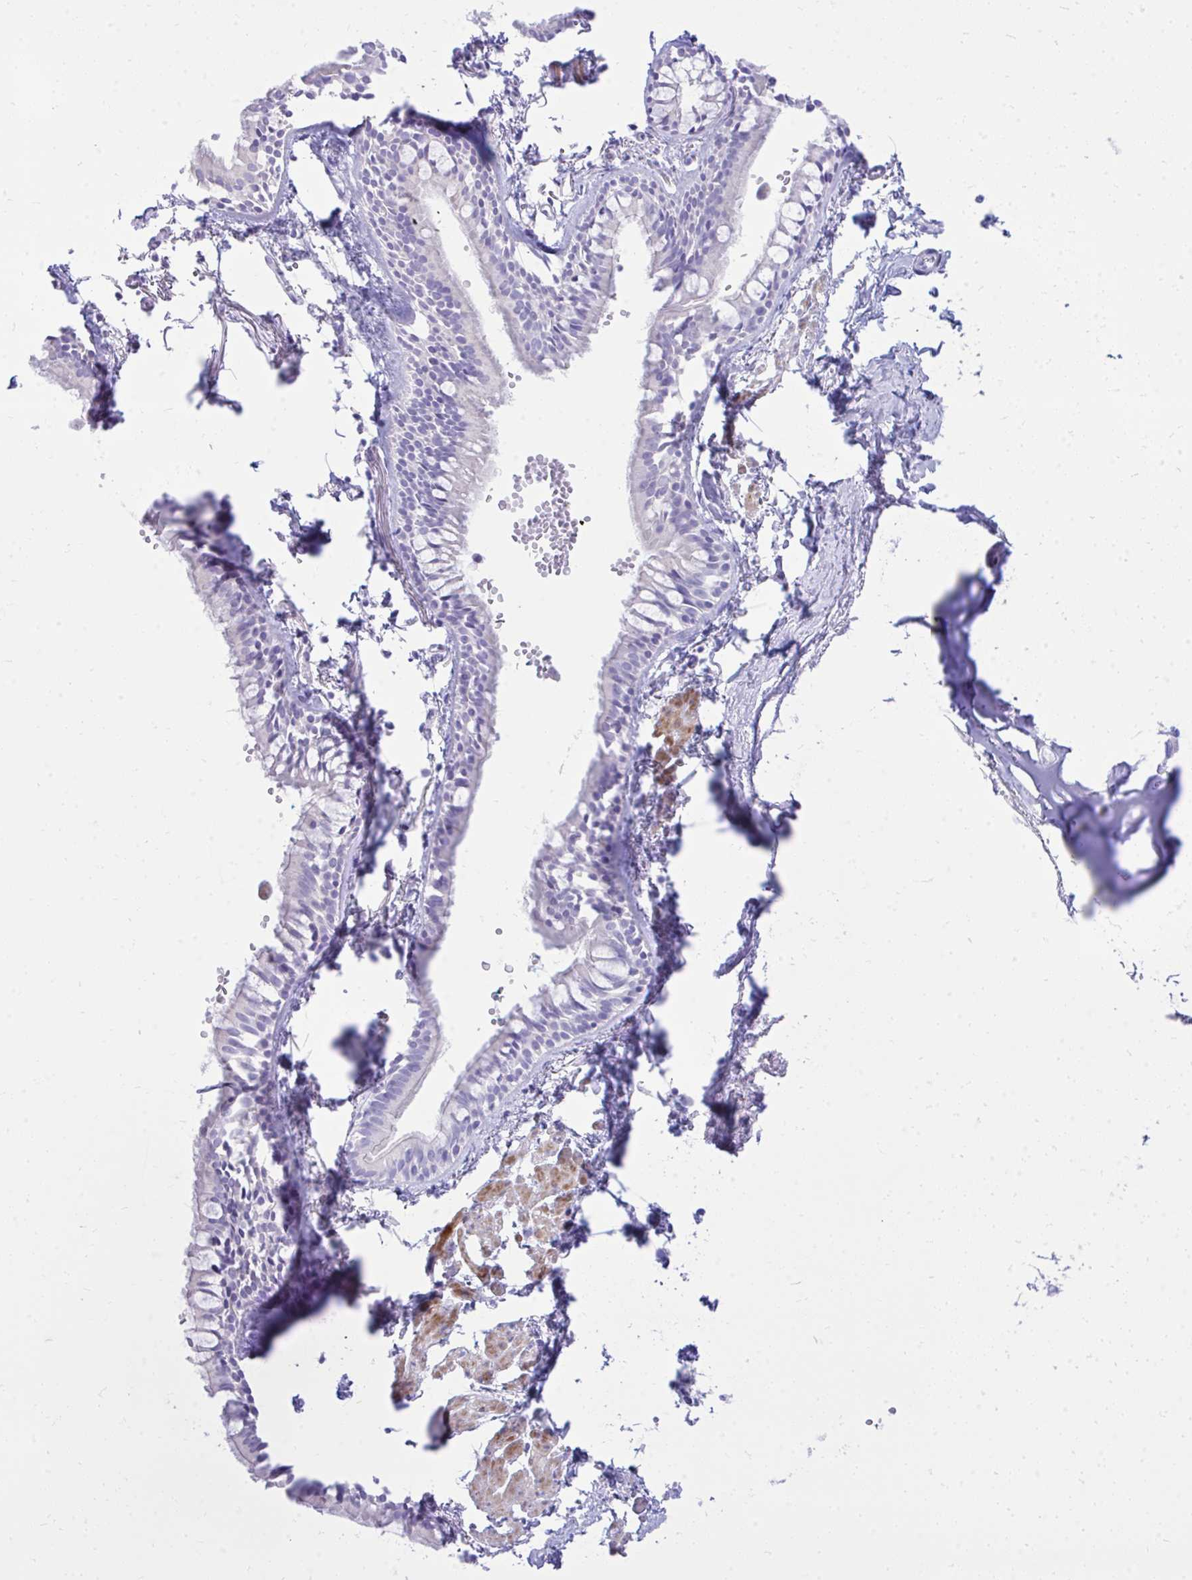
{"staining": {"intensity": "negative", "quantity": "none", "location": "none"}, "tissue": "bronchus", "cell_type": "Respiratory epithelial cells", "image_type": "normal", "snomed": [{"axis": "morphology", "description": "Normal tissue, NOS"}, {"axis": "topography", "description": "Cartilage tissue"}, {"axis": "topography", "description": "Bronchus"}, {"axis": "topography", "description": "Peripheral nerve tissue"}], "caption": "This is a histopathology image of IHC staining of benign bronchus, which shows no expression in respiratory epithelial cells. Brightfield microscopy of IHC stained with DAB (brown) and hematoxylin (blue), captured at high magnification.", "gene": "ANKDD1B", "patient": {"sex": "female", "age": 59}}